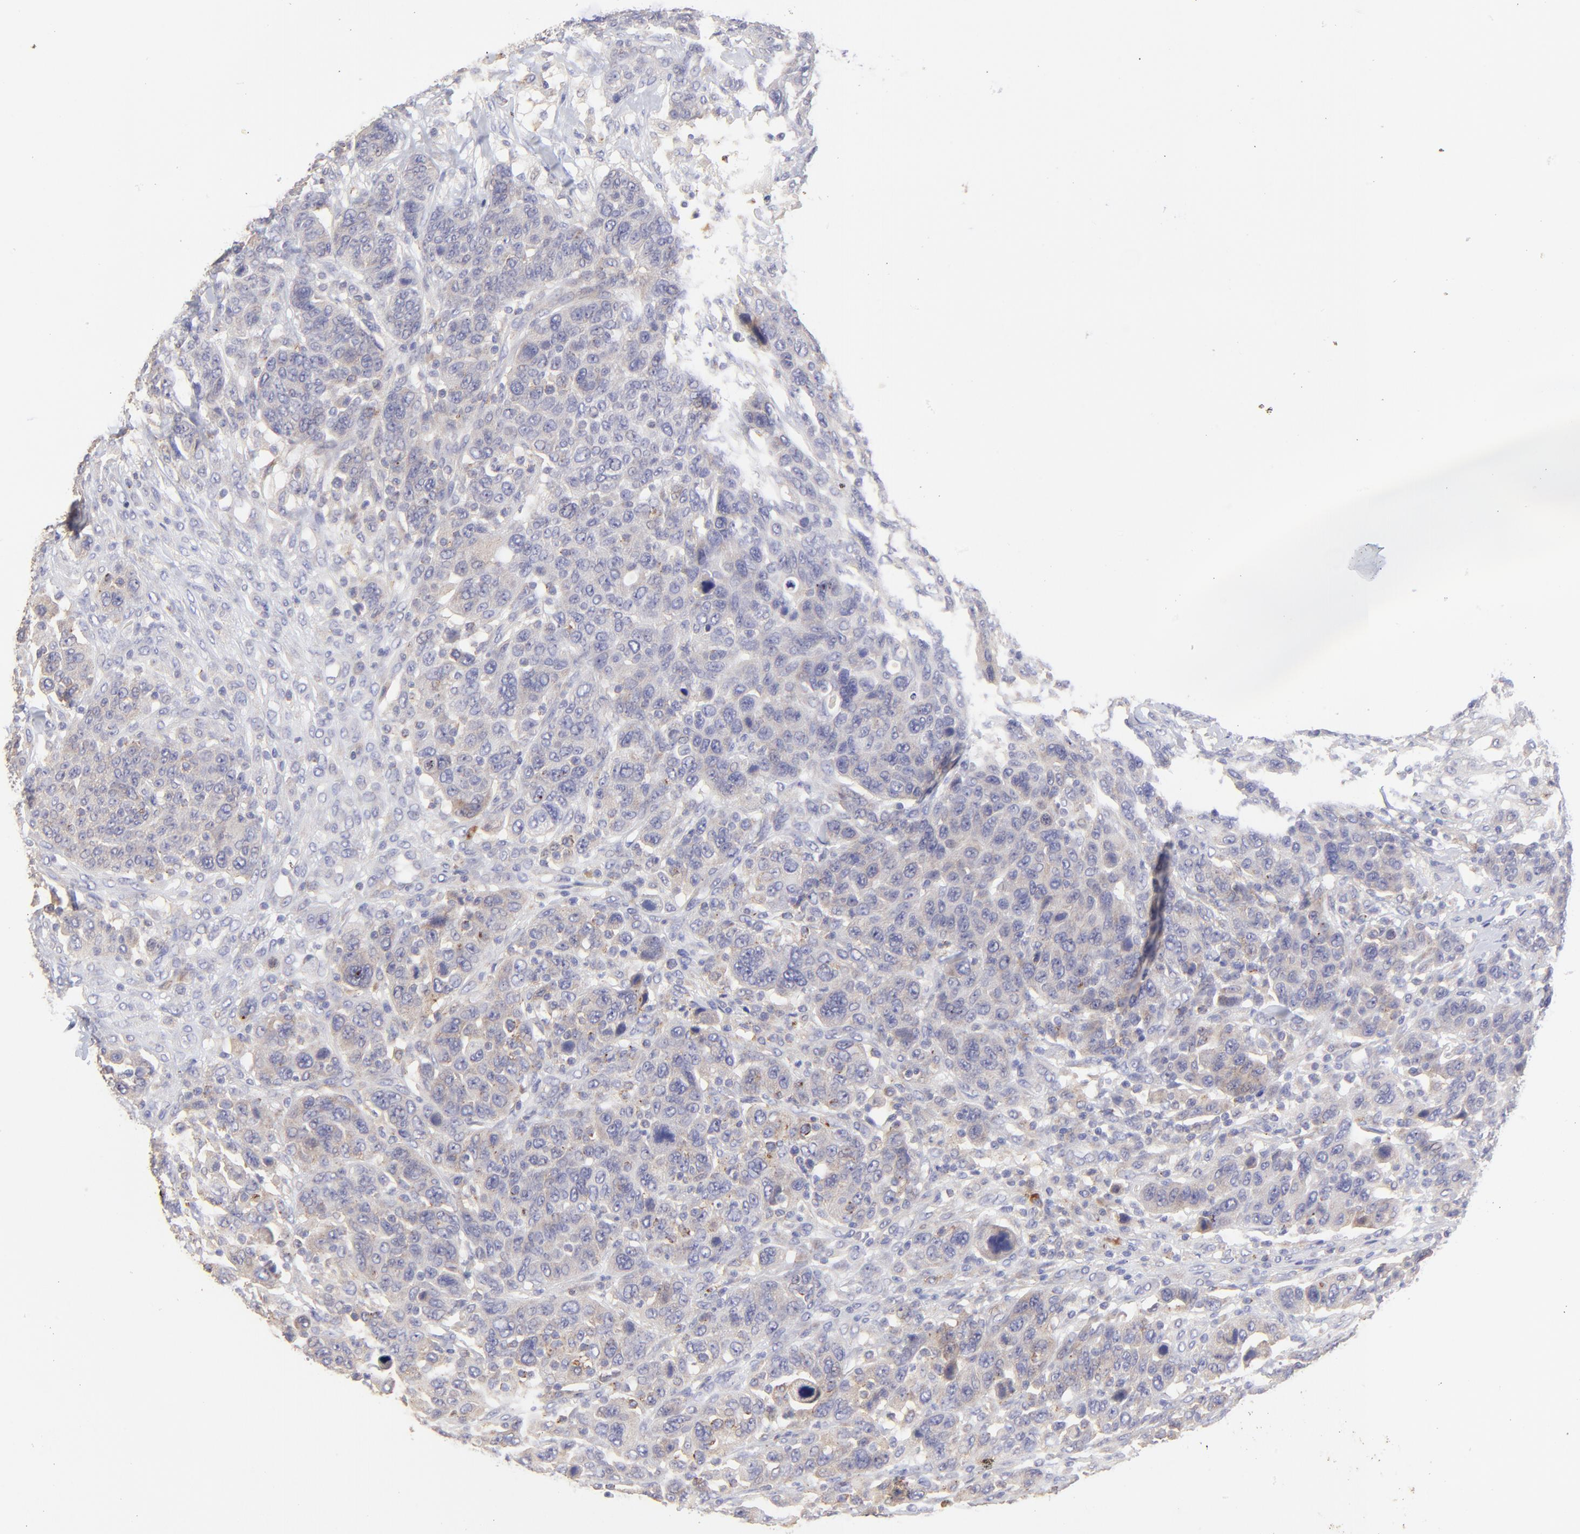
{"staining": {"intensity": "weak", "quantity": "25%-75%", "location": "cytoplasmic/membranous"}, "tissue": "breast cancer", "cell_type": "Tumor cells", "image_type": "cancer", "snomed": [{"axis": "morphology", "description": "Duct carcinoma"}, {"axis": "topography", "description": "Breast"}], "caption": "Immunohistochemistry (IHC) image of neoplastic tissue: breast cancer stained using immunohistochemistry exhibits low levels of weak protein expression localized specifically in the cytoplasmic/membranous of tumor cells, appearing as a cytoplasmic/membranous brown color.", "gene": "LHFPL1", "patient": {"sex": "female", "age": 37}}